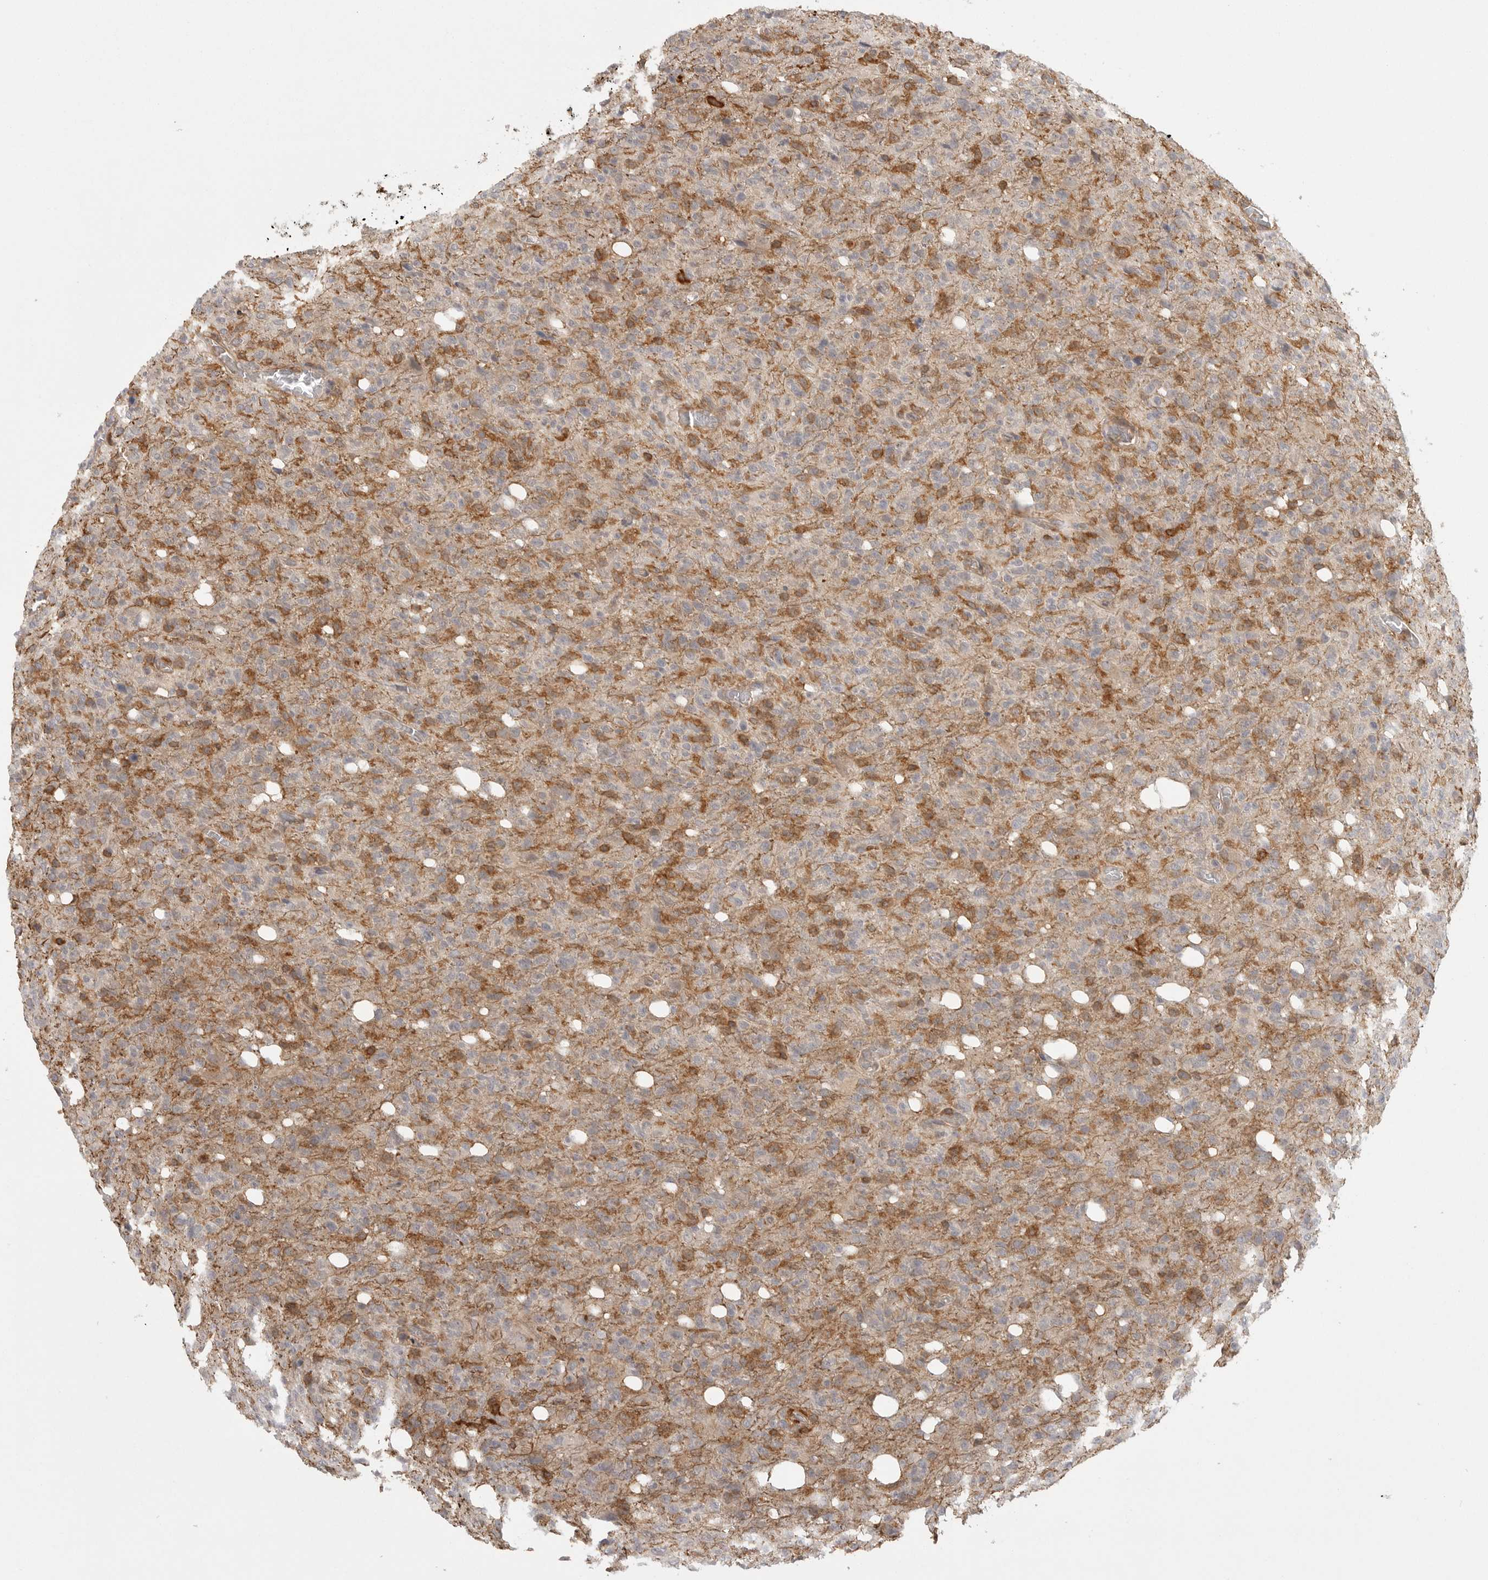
{"staining": {"intensity": "weak", "quantity": ">75%", "location": "cytoplasmic/membranous"}, "tissue": "glioma", "cell_type": "Tumor cells", "image_type": "cancer", "snomed": [{"axis": "morphology", "description": "Glioma, malignant, High grade"}, {"axis": "topography", "description": "Brain"}], "caption": "A brown stain shows weak cytoplasmic/membranous staining of a protein in human glioma tumor cells. (DAB (3,3'-diaminobenzidine) IHC with brightfield microscopy, high magnification).", "gene": "DBNL", "patient": {"sex": "female", "age": 57}}